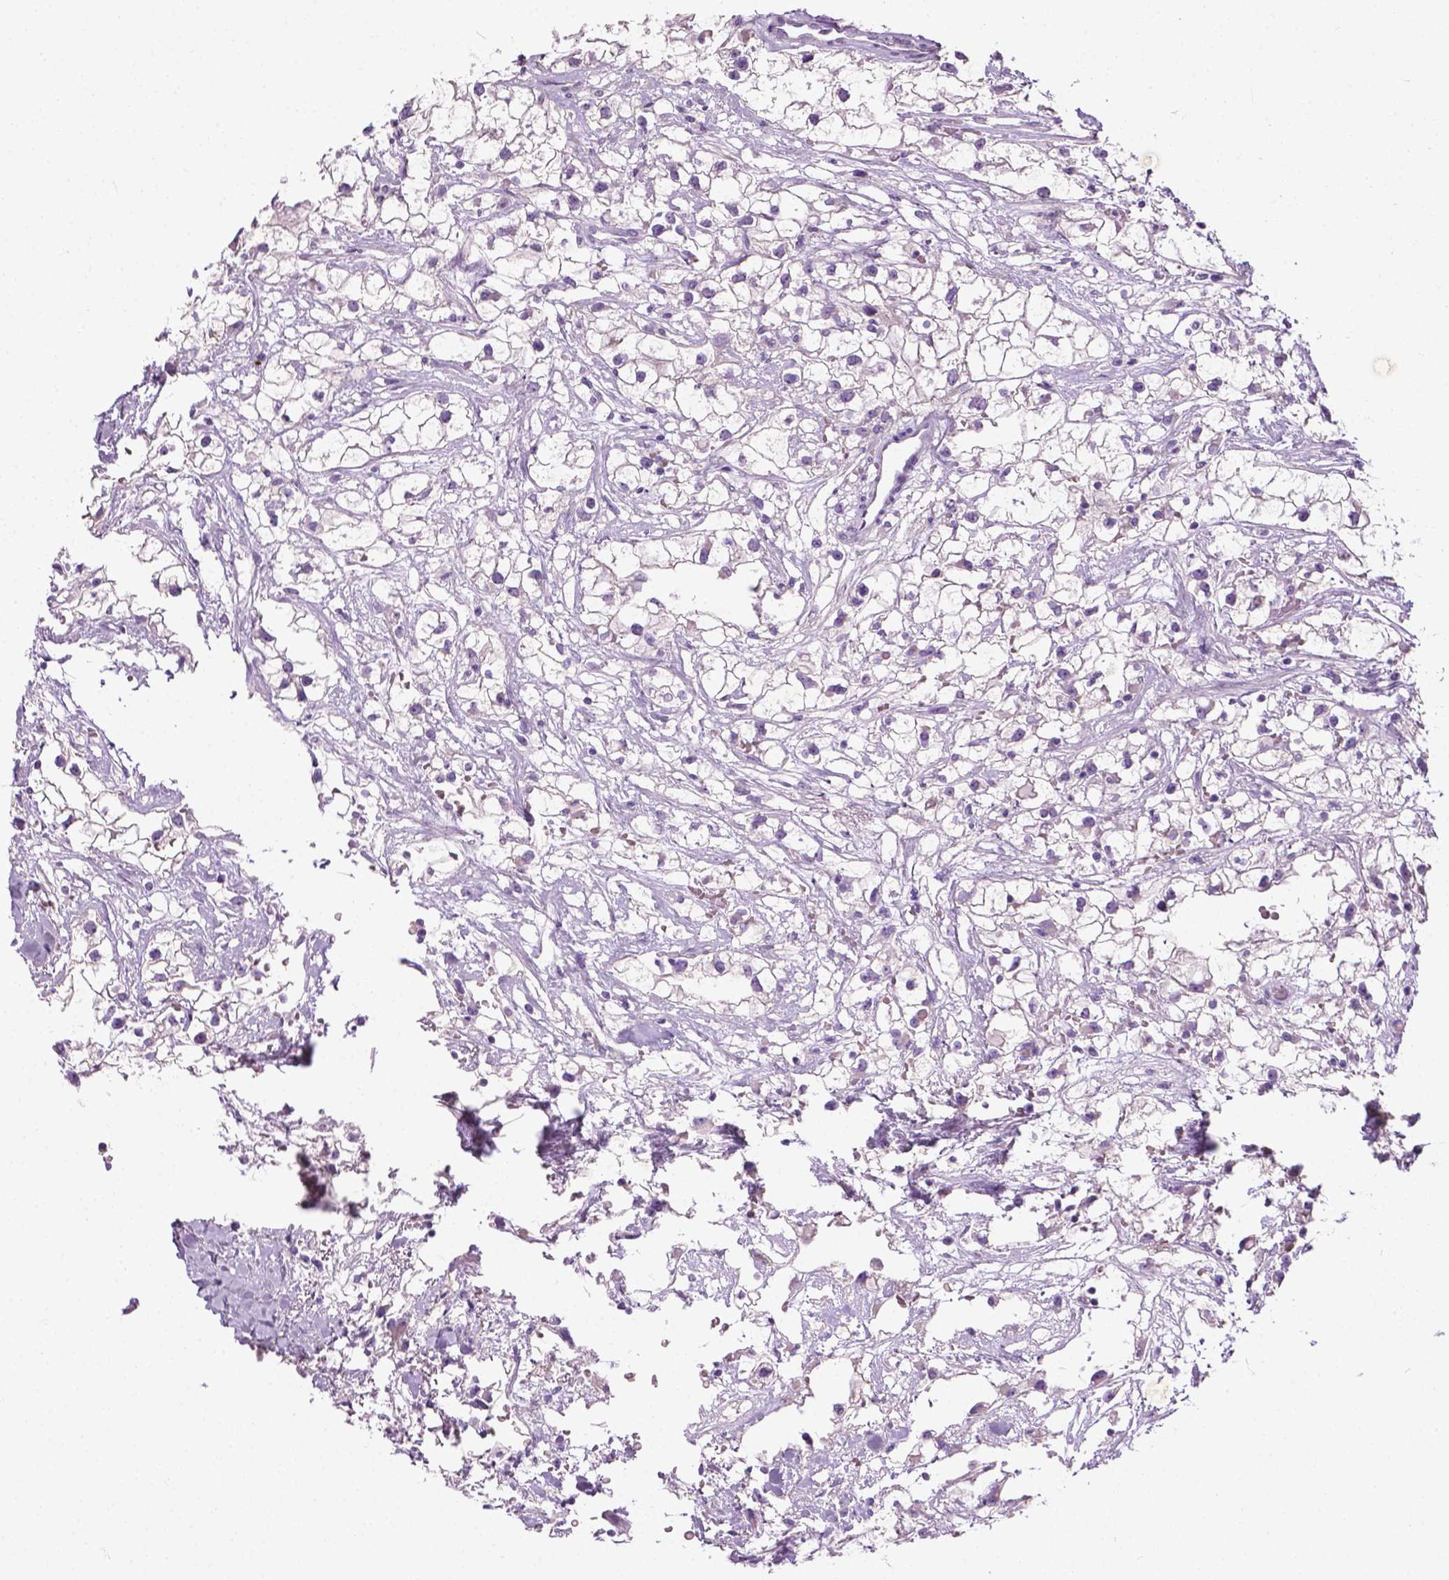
{"staining": {"intensity": "negative", "quantity": "none", "location": "none"}, "tissue": "renal cancer", "cell_type": "Tumor cells", "image_type": "cancer", "snomed": [{"axis": "morphology", "description": "Adenocarcinoma, NOS"}, {"axis": "topography", "description": "Kidney"}], "caption": "Tumor cells are negative for protein expression in human renal cancer (adenocarcinoma). (Immunohistochemistry (ihc), brightfield microscopy, high magnification).", "gene": "SPECC1L", "patient": {"sex": "male", "age": 59}}